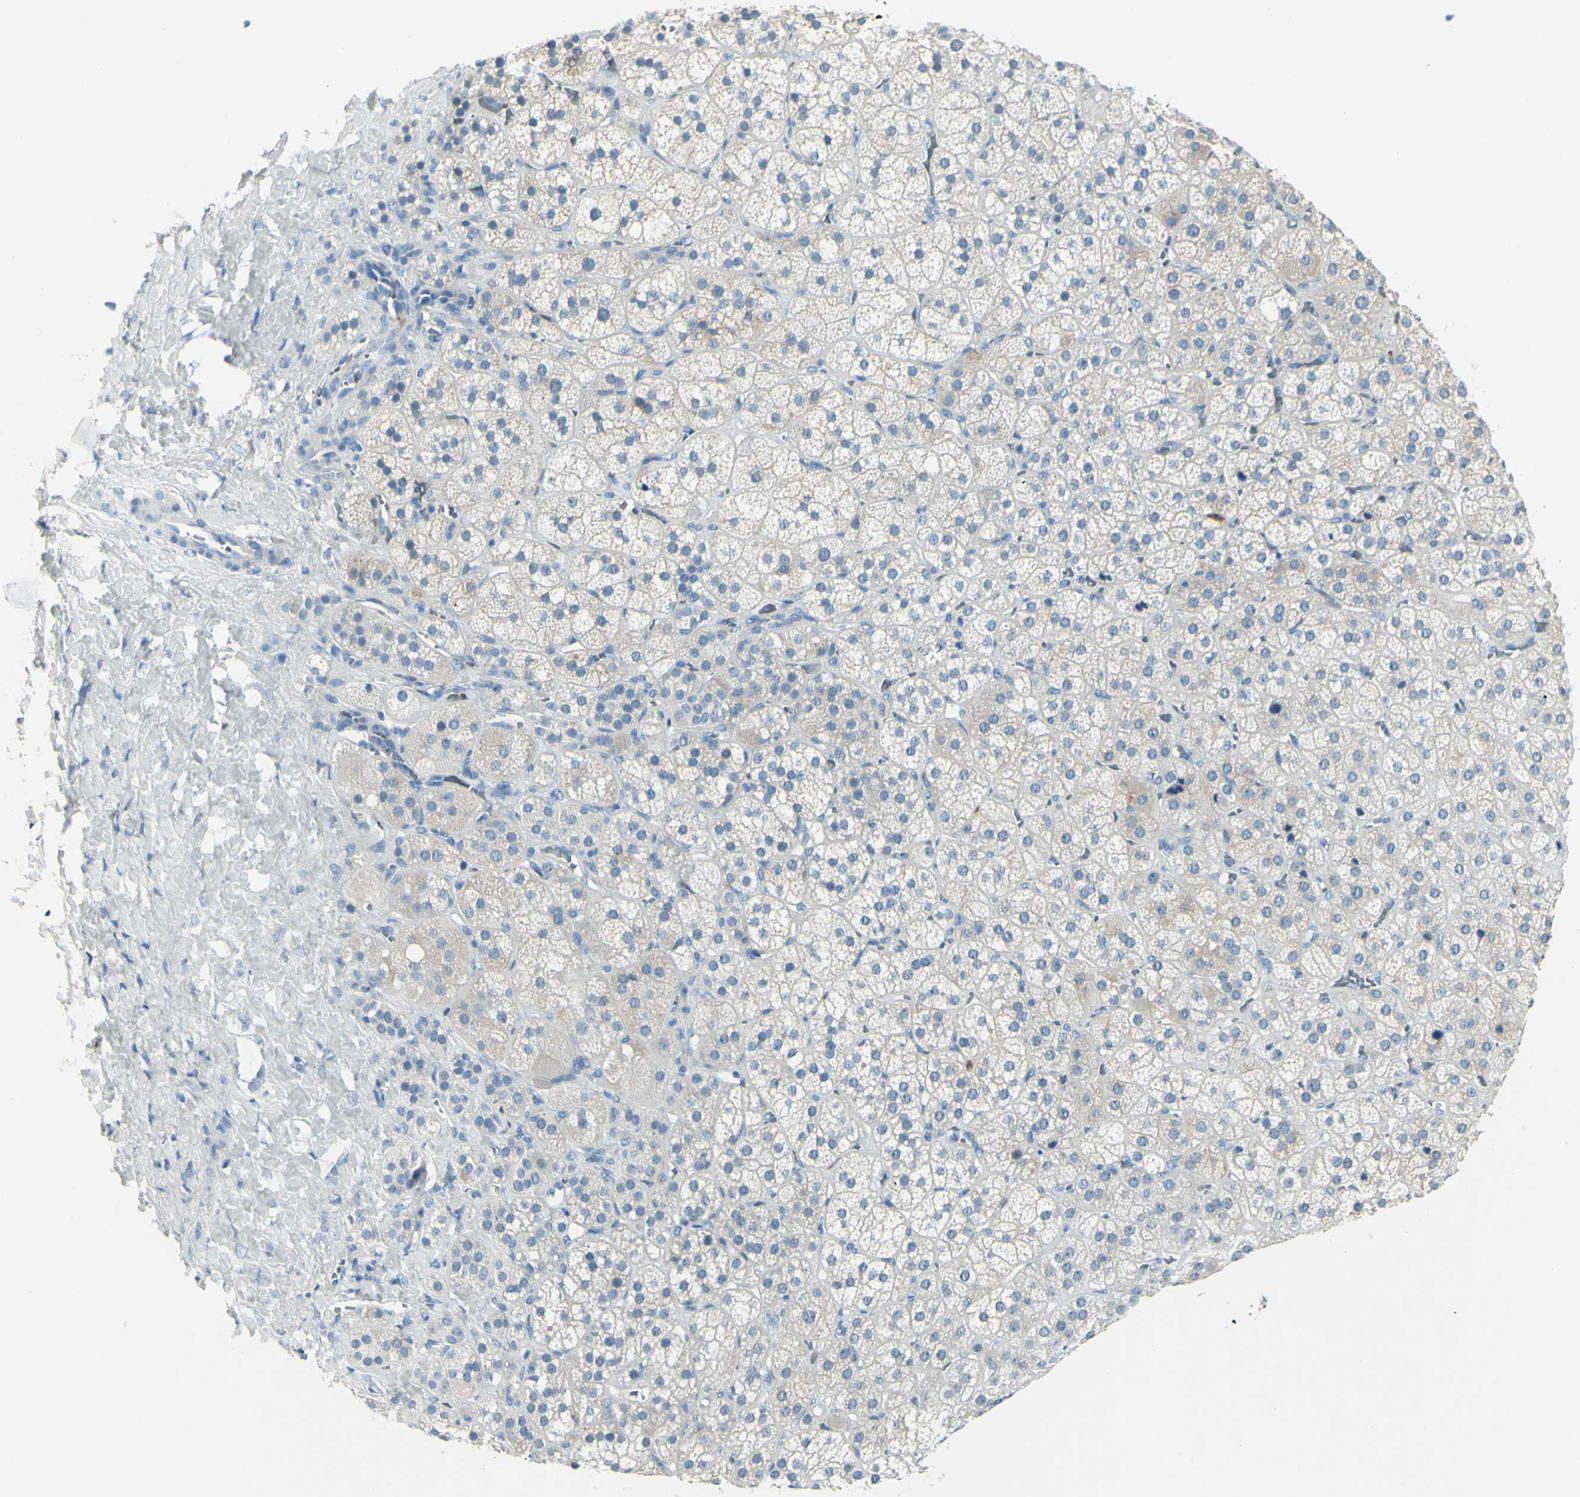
{"staining": {"intensity": "negative", "quantity": "none", "location": "none"}, "tissue": "adrenal gland", "cell_type": "Glandular cells", "image_type": "normal", "snomed": [{"axis": "morphology", "description": "Normal tissue, NOS"}, {"axis": "topography", "description": "Adrenal gland"}], "caption": "Glandular cells show no significant staining in normal adrenal gland.", "gene": "ZNF557", "patient": {"sex": "female", "age": 71}}